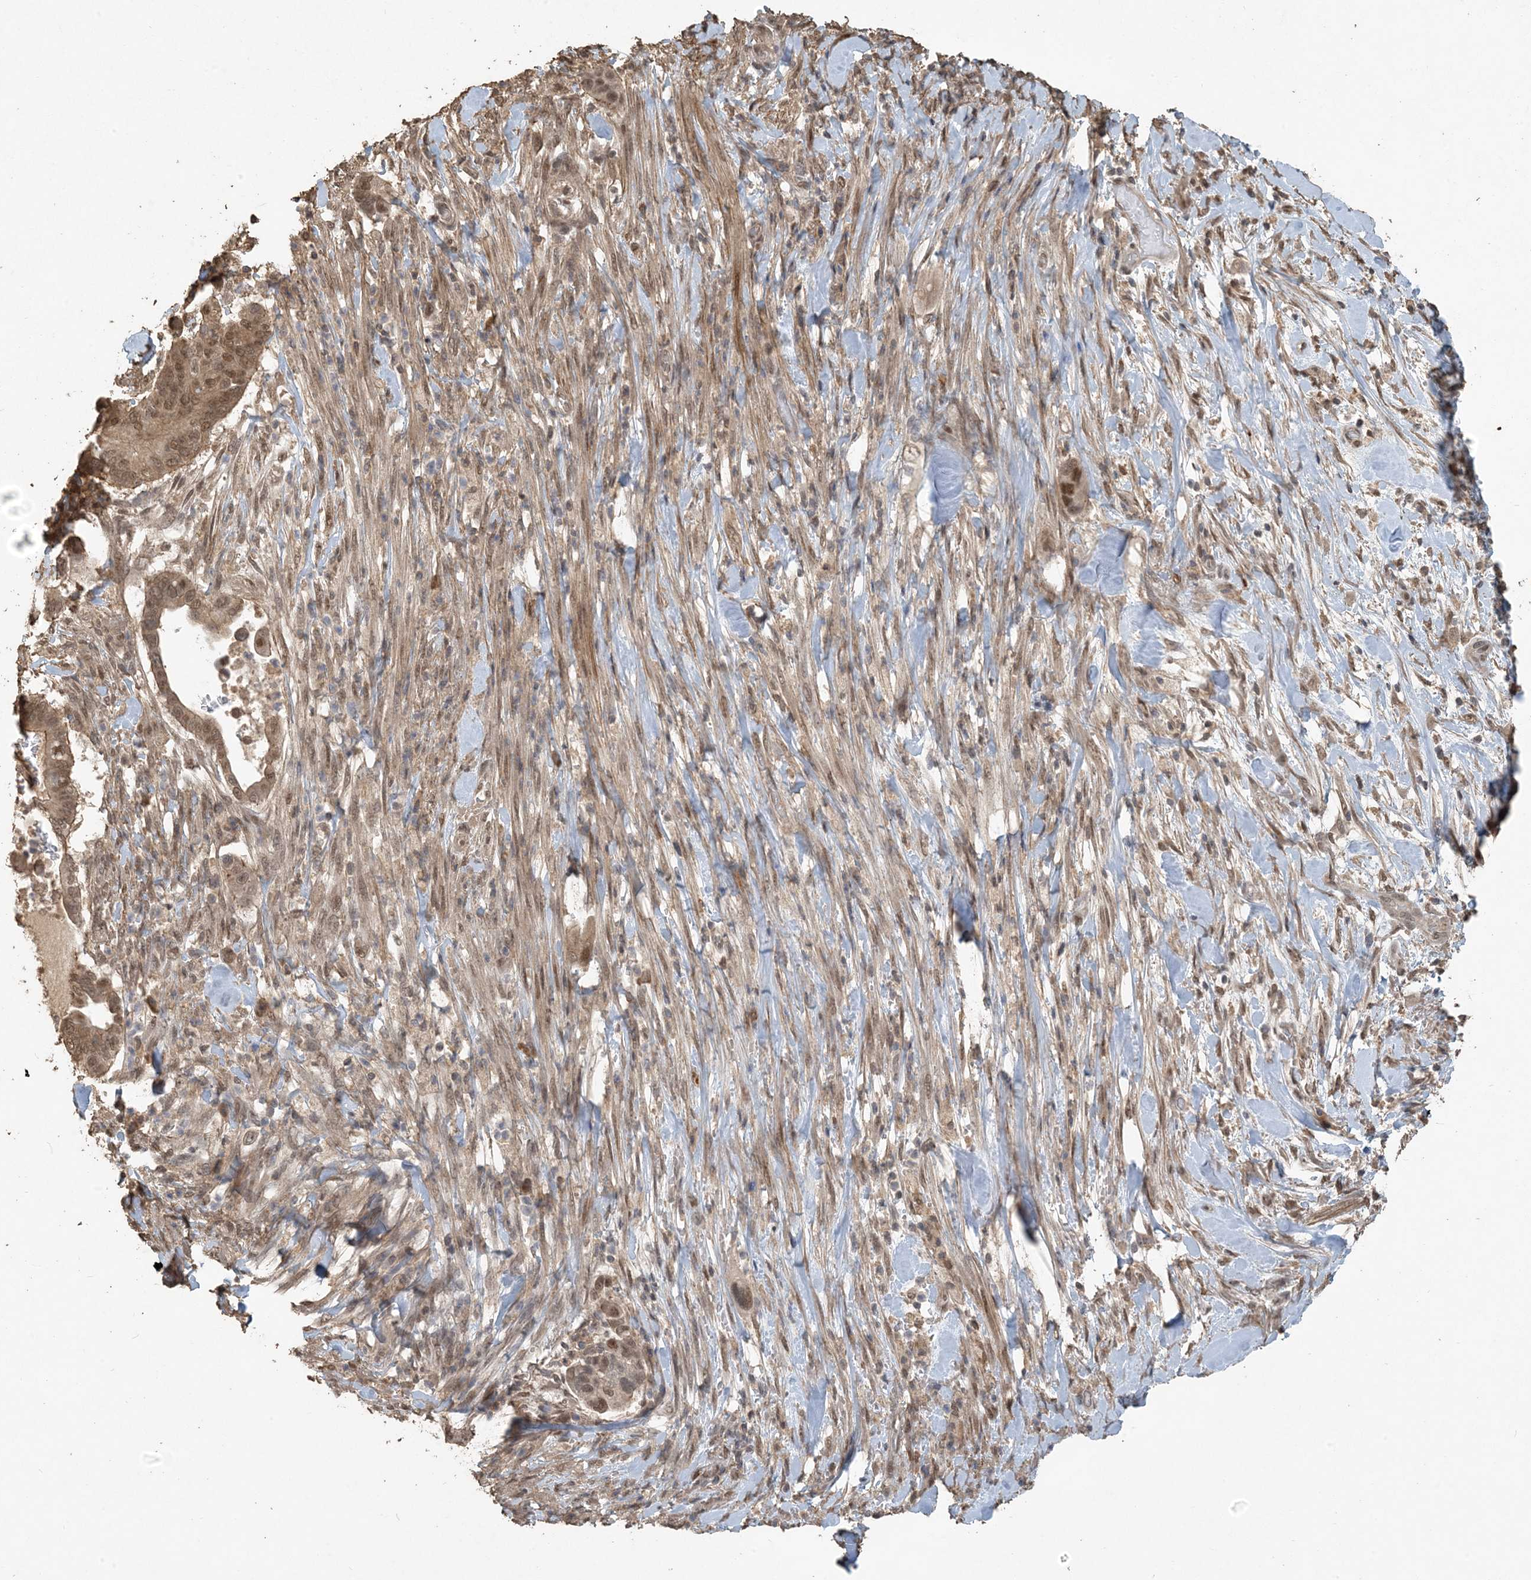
{"staining": {"intensity": "moderate", "quantity": ">75%", "location": "cytoplasmic/membranous,nuclear"}, "tissue": "pancreatic cancer", "cell_type": "Tumor cells", "image_type": "cancer", "snomed": [{"axis": "morphology", "description": "Adenocarcinoma, NOS"}, {"axis": "topography", "description": "Pancreas"}], "caption": "The micrograph reveals a brown stain indicating the presence of a protein in the cytoplasmic/membranous and nuclear of tumor cells in adenocarcinoma (pancreatic). The staining was performed using DAB, with brown indicating positive protein expression. Nuclei are stained blue with hematoxylin.", "gene": "ZC3H12A", "patient": {"sex": "male", "age": 68}}